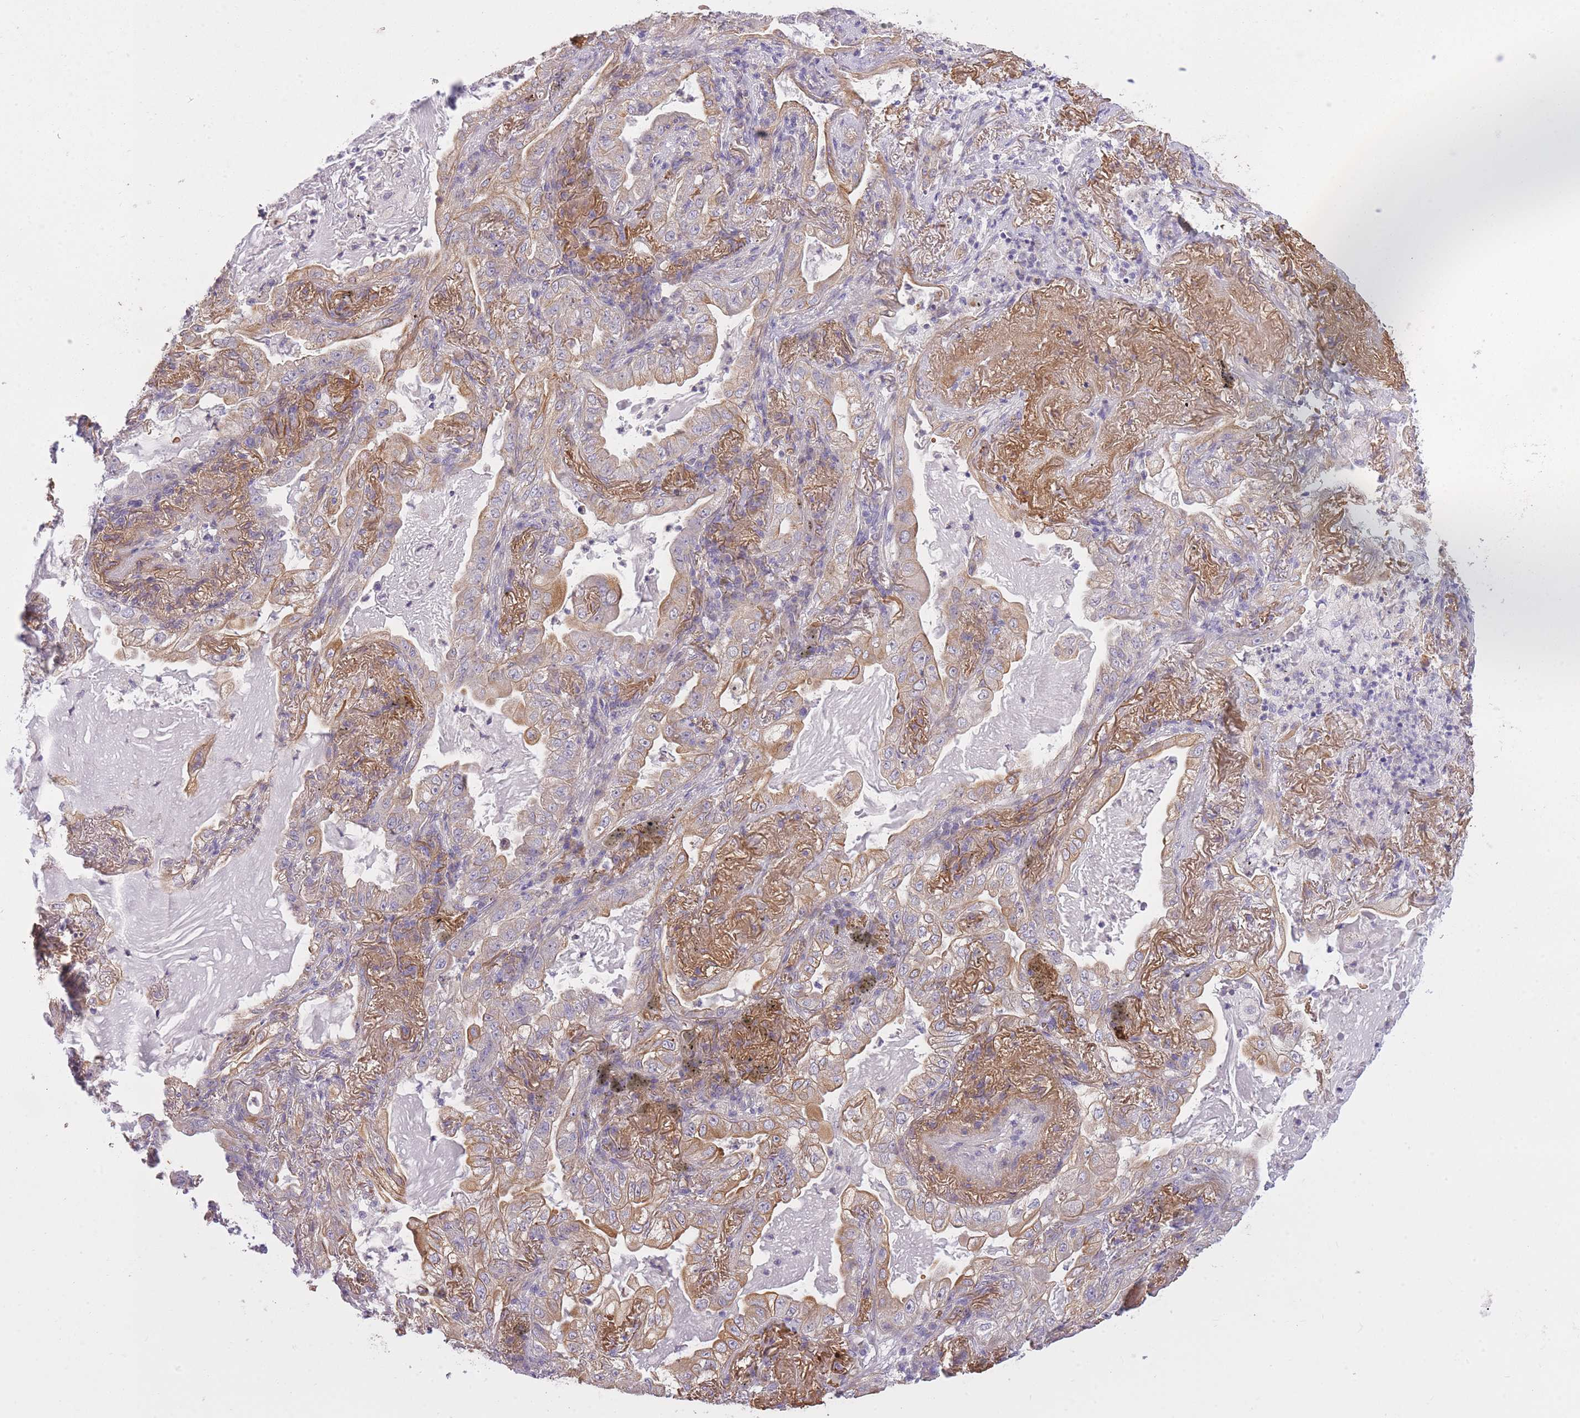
{"staining": {"intensity": "moderate", "quantity": "25%-75%", "location": "cytoplasmic/membranous"}, "tissue": "lung cancer", "cell_type": "Tumor cells", "image_type": "cancer", "snomed": [{"axis": "morphology", "description": "Adenocarcinoma, NOS"}, {"axis": "topography", "description": "Lung"}], "caption": "High-magnification brightfield microscopy of adenocarcinoma (lung) stained with DAB (brown) and counterstained with hematoxylin (blue). tumor cells exhibit moderate cytoplasmic/membranous positivity is present in approximately25%-75% of cells.", "gene": "REV1", "patient": {"sex": "female", "age": 73}}